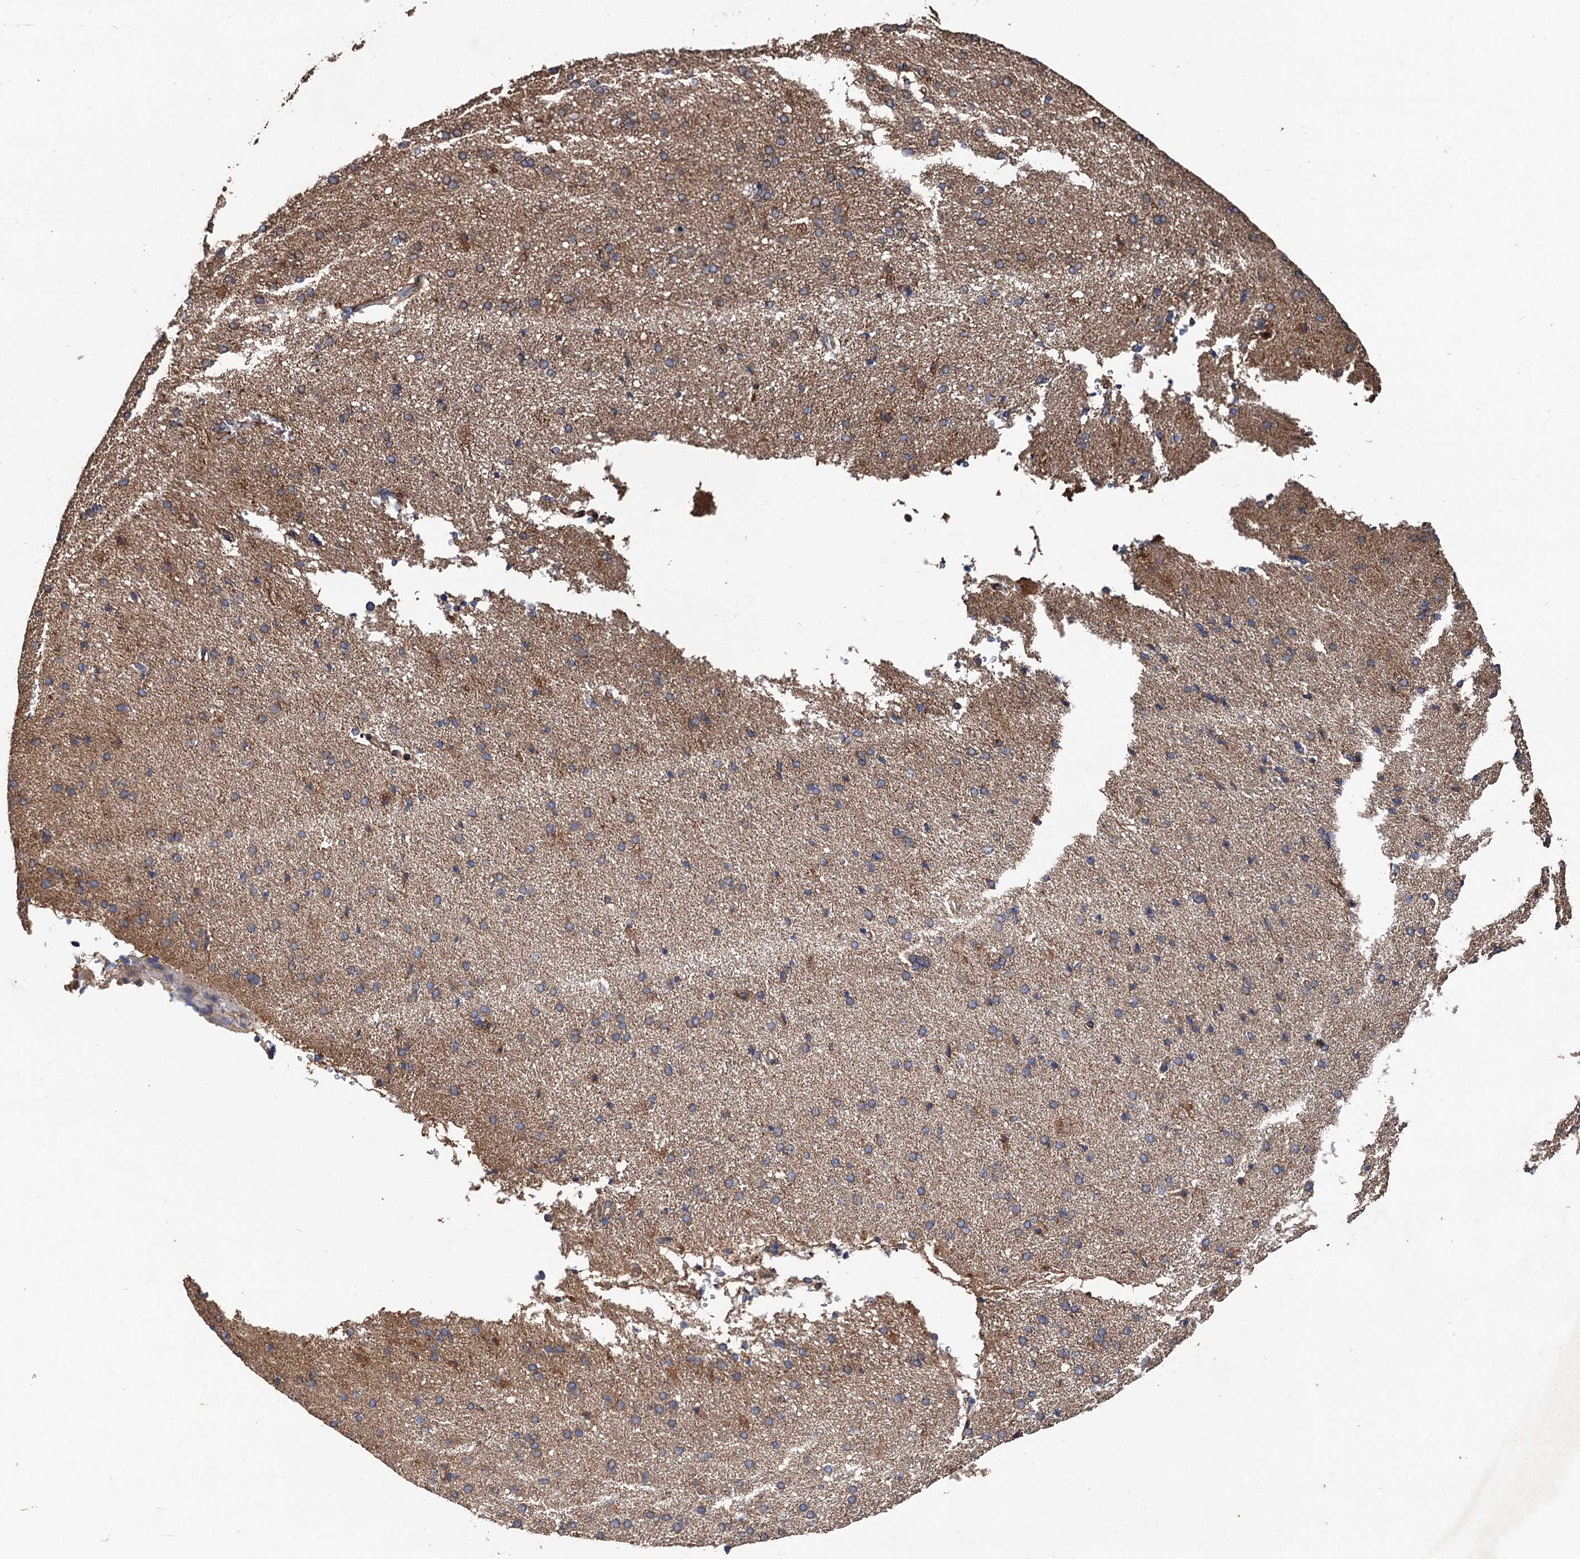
{"staining": {"intensity": "moderate", "quantity": "25%-75%", "location": "cytoplasmic/membranous"}, "tissue": "cerebral cortex", "cell_type": "Endothelial cells", "image_type": "normal", "snomed": [{"axis": "morphology", "description": "Normal tissue, NOS"}, {"axis": "topography", "description": "Cerebral cortex"}], "caption": "Moderate cytoplasmic/membranous staining for a protein is present in approximately 25%-75% of endothelial cells of unremarkable cerebral cortex using immunohistochemistry.", "gene": "TMEM39B", "patient": {"sex": "male", "age": 62}}